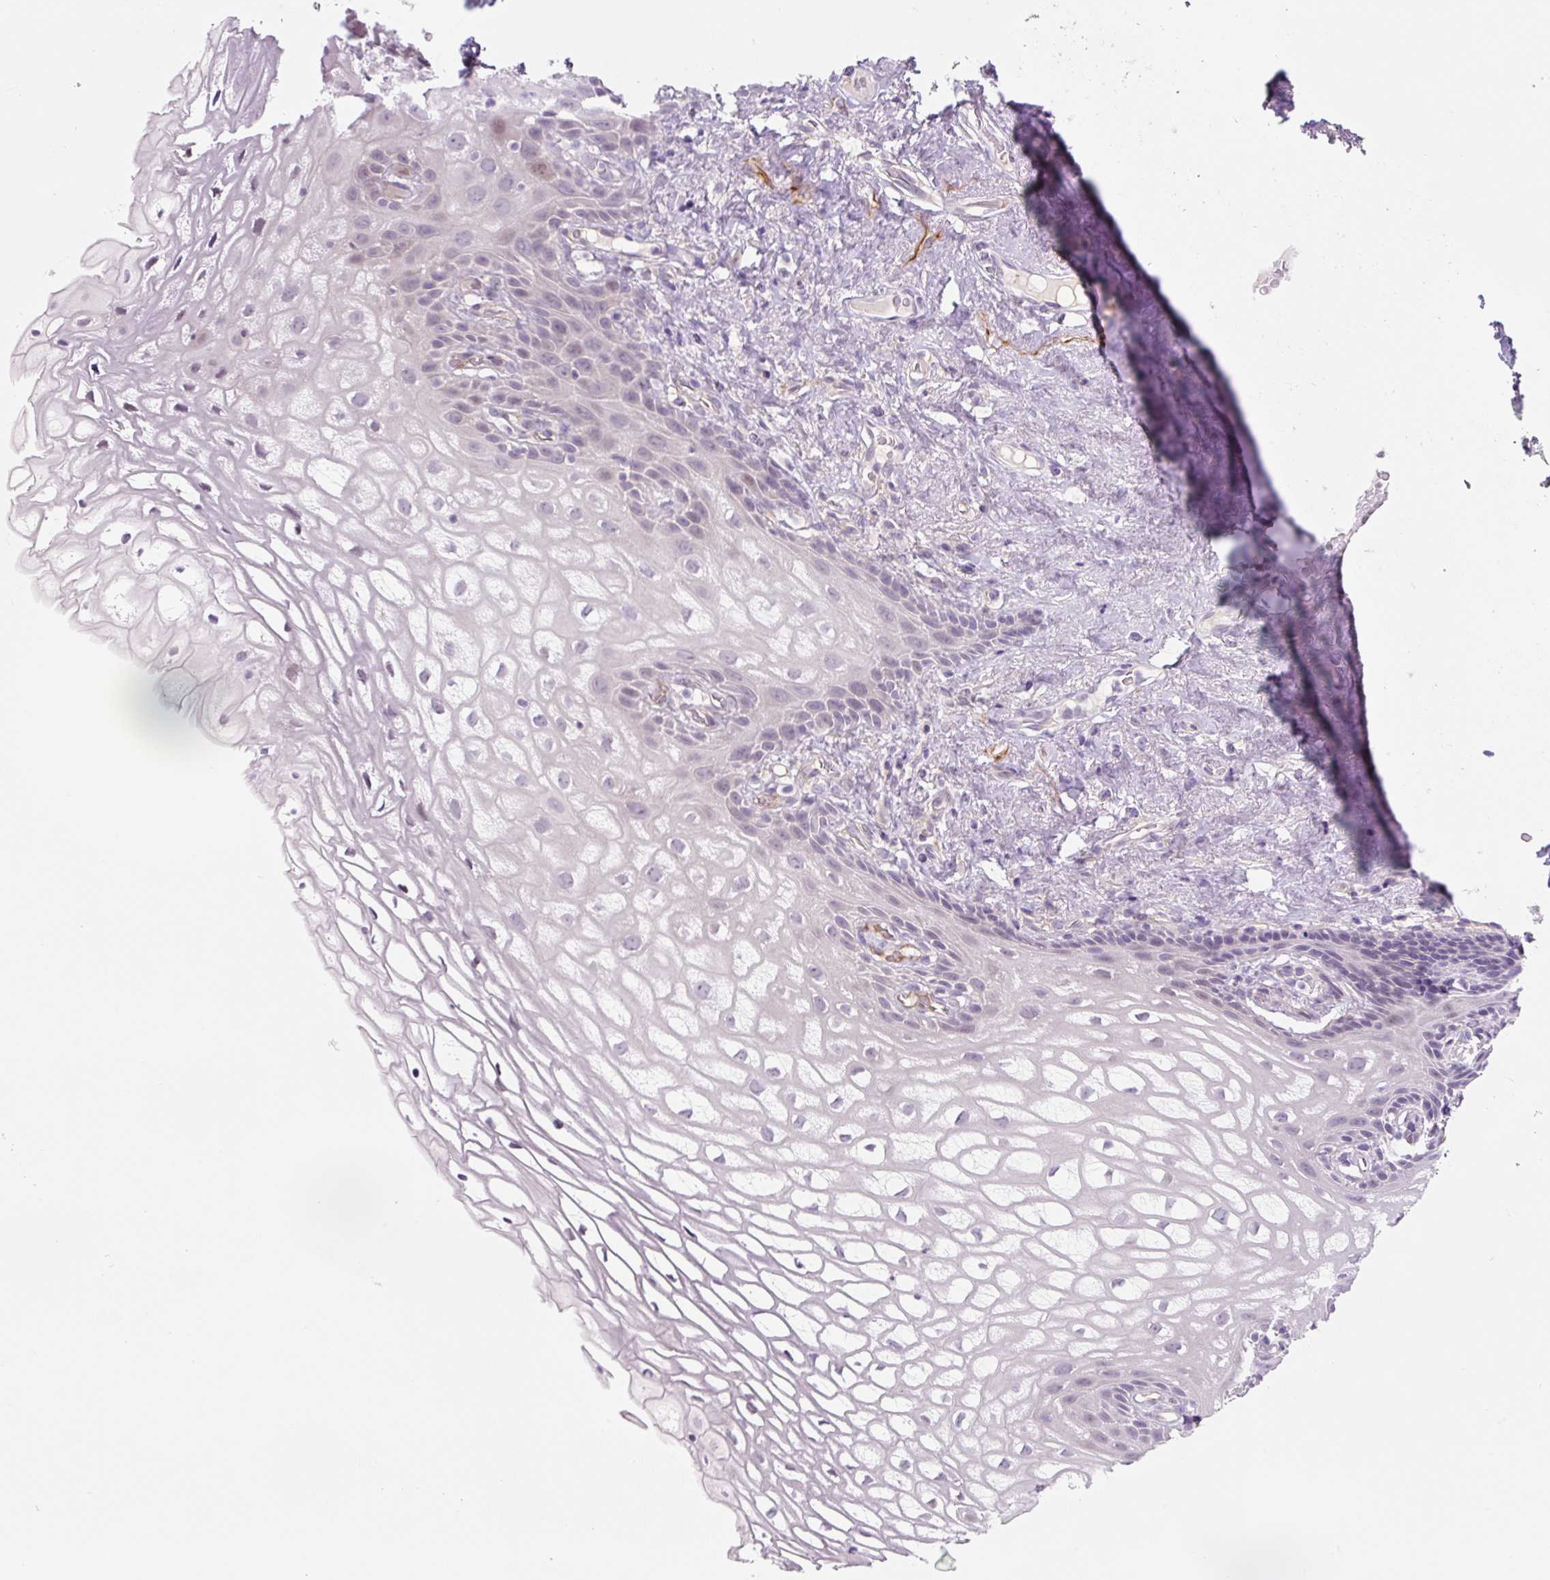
{"staining": {"intensity": "negative", "quantity": "none", "location": "none"}, "tissue": "vagina", "cell_type": "Squamous epithelial cells", "image_type": "normal", "snomed": [{"axis": "morphology", "description": "Normal tissue, NOS"}, {"axis": "morphology", "description": "Adenocarcinoma, NOS"}, {"axis": "topography", "description": "Rectum"}, {"axis": "topography", "description": "Vagina"}, {"axis": "topography", "description": "Peripheral nerve tissue"}], "caption": "Micrograph shows no significant protein expression in squamous epithelial cells of unremarkable vagina.", "gene": "CCL25", "patient": {"sex": "female", "age": 71}}